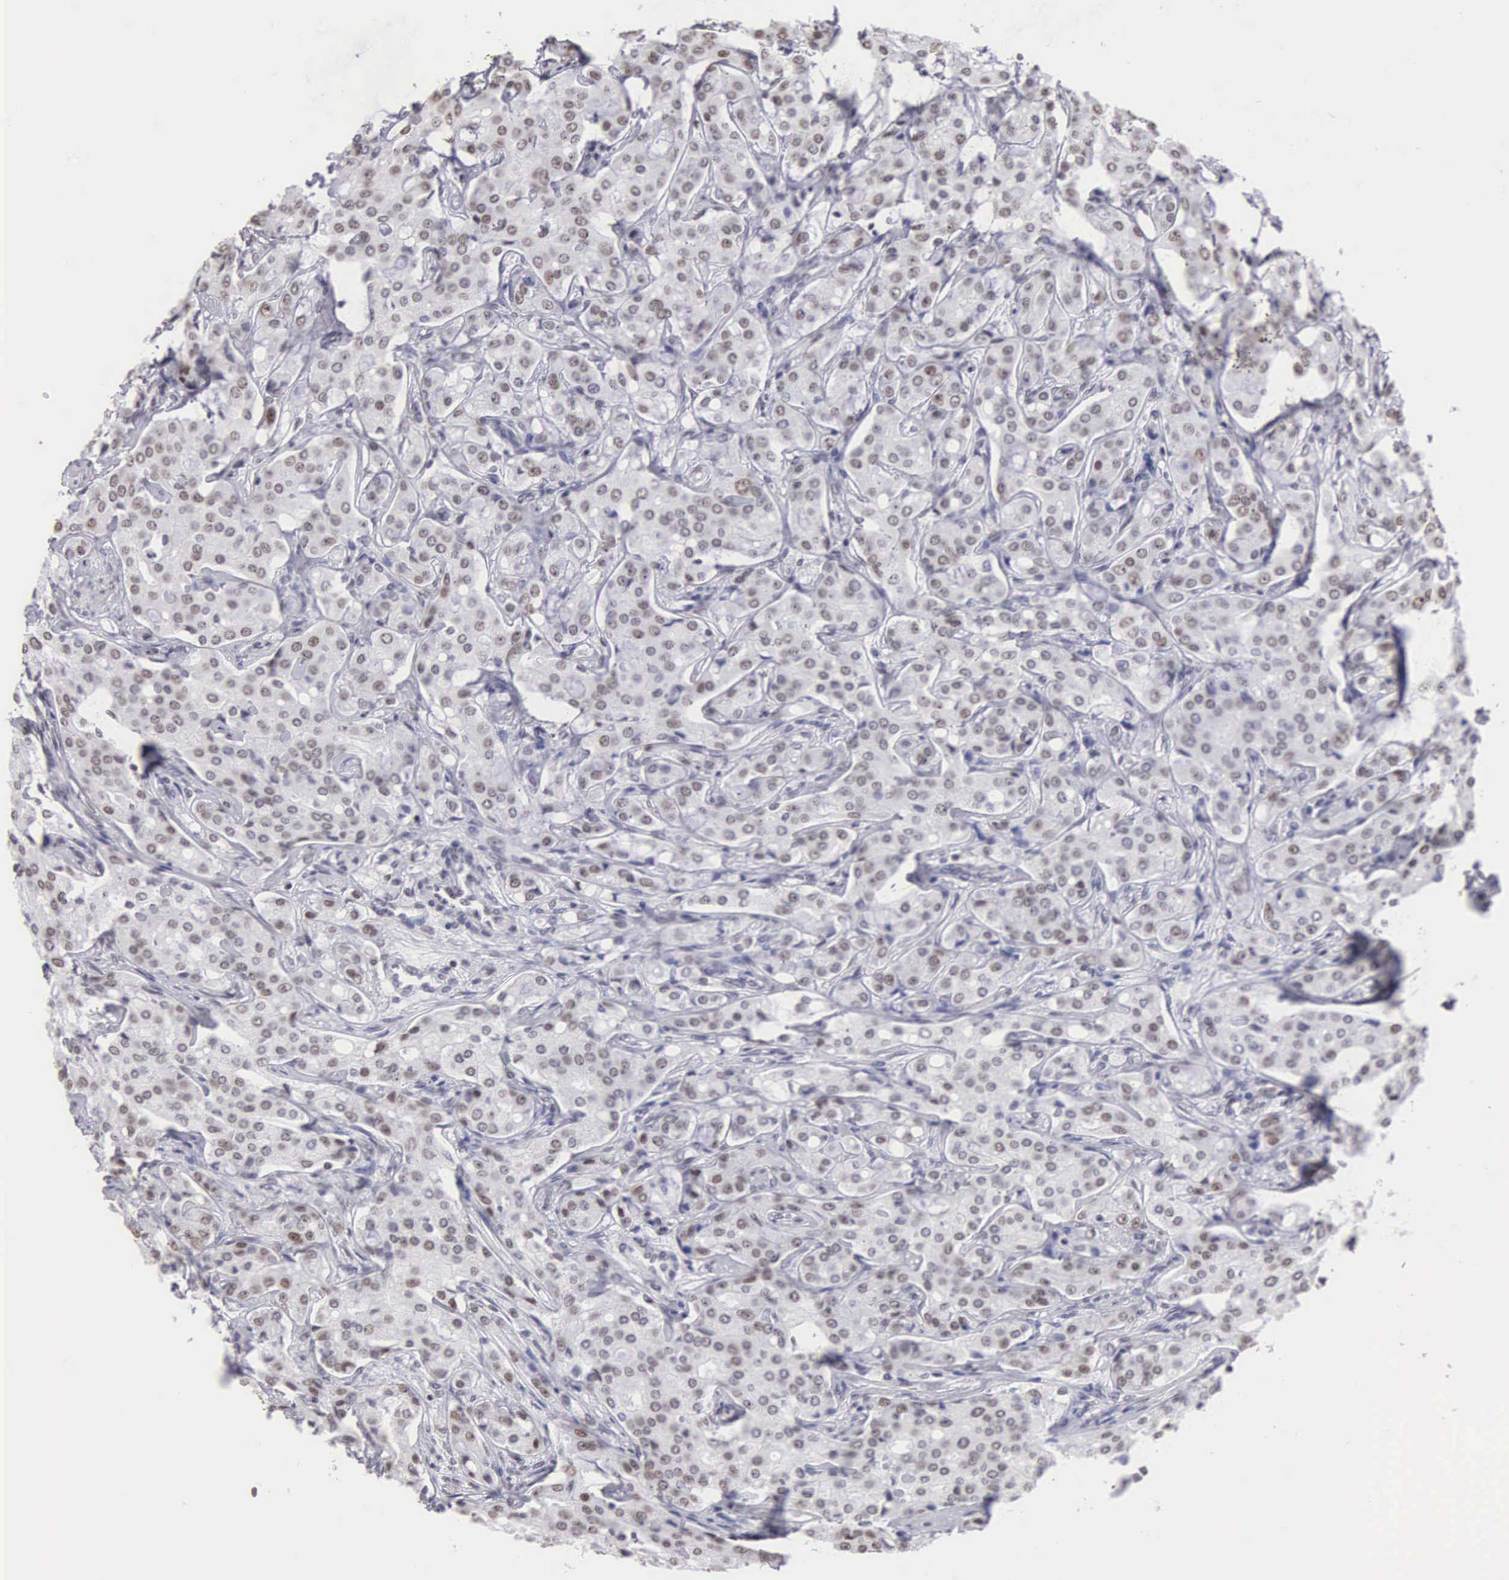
{"staining": {"intensity": "weak", "quantity": "<25%", "location": "nuclear"}, "tissue": "prostate cancer", "cell_type": "Tumor cells", "image_type": "cancer", "snomed": [{"axis": "morphology", "description": "Adenocarcinoma, Medium grade"}, {"axis": "topography", "description": "Prostate"}], "caption": "A photomicrograph of prostate cancer stained for a protein exhibits no brown staining in tumor cells.", "gene": "CSTF2", "patient": {"sex": "male", "age": 72}}